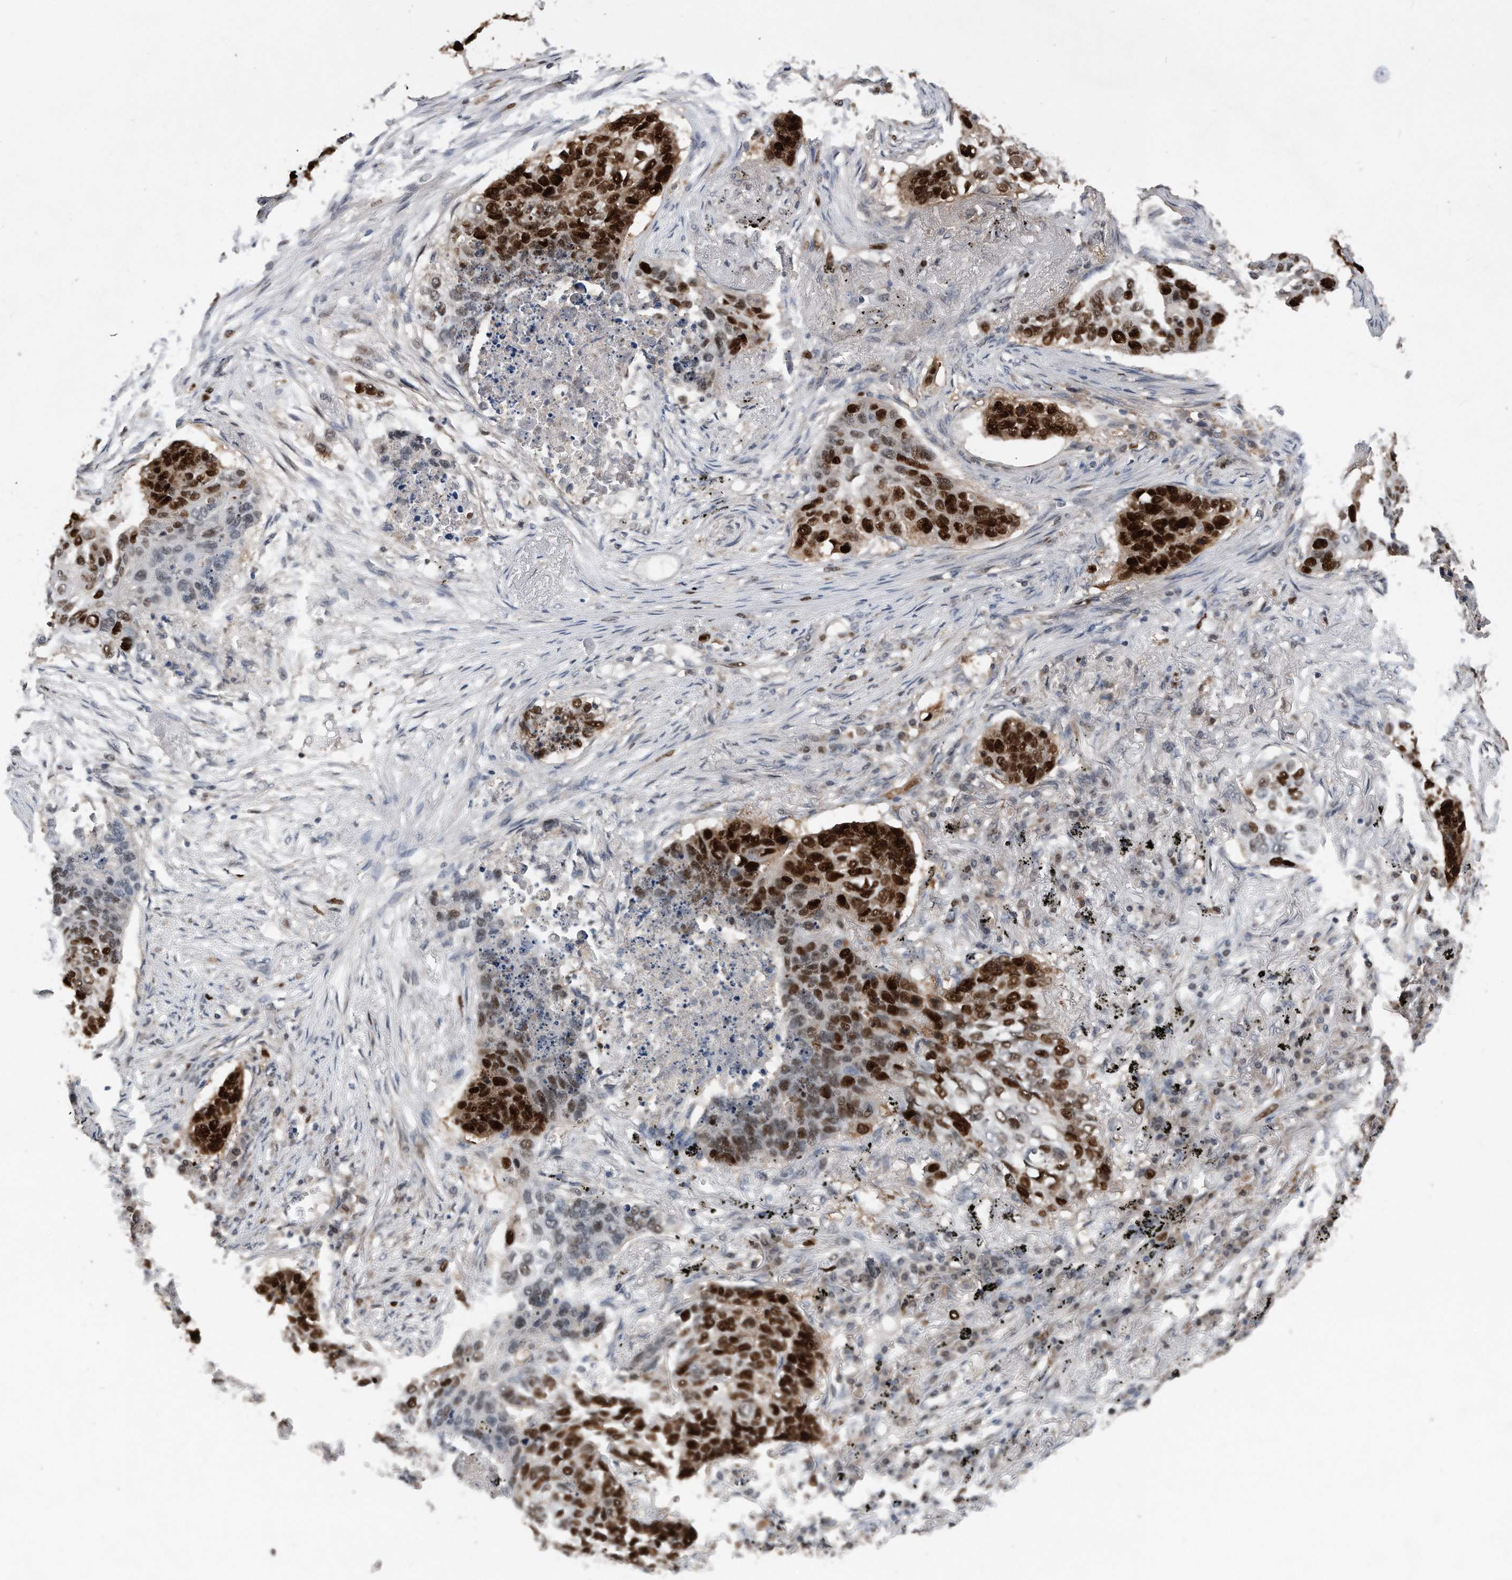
{"staining": {"intensity": "strong", "quantity": ">75%", "location": "nuclear"}, "tissue": "lung cancer", "cell_type": "Tumor cells", "image_type": "cancer", "snomed": [{"axis": "morphology", "description": "Squamous cell carcinoma, NOS"}, {"axis": "topography", "description": "Lung"}], "caption": "Brown immunohistochemical staining in human lung squamous cell carcinoma demonstrates strong nuclear positivity in approximately >75% of tumor cells.", "gene": "PCNA", "patient": {"sex": "female", "age": 63}}